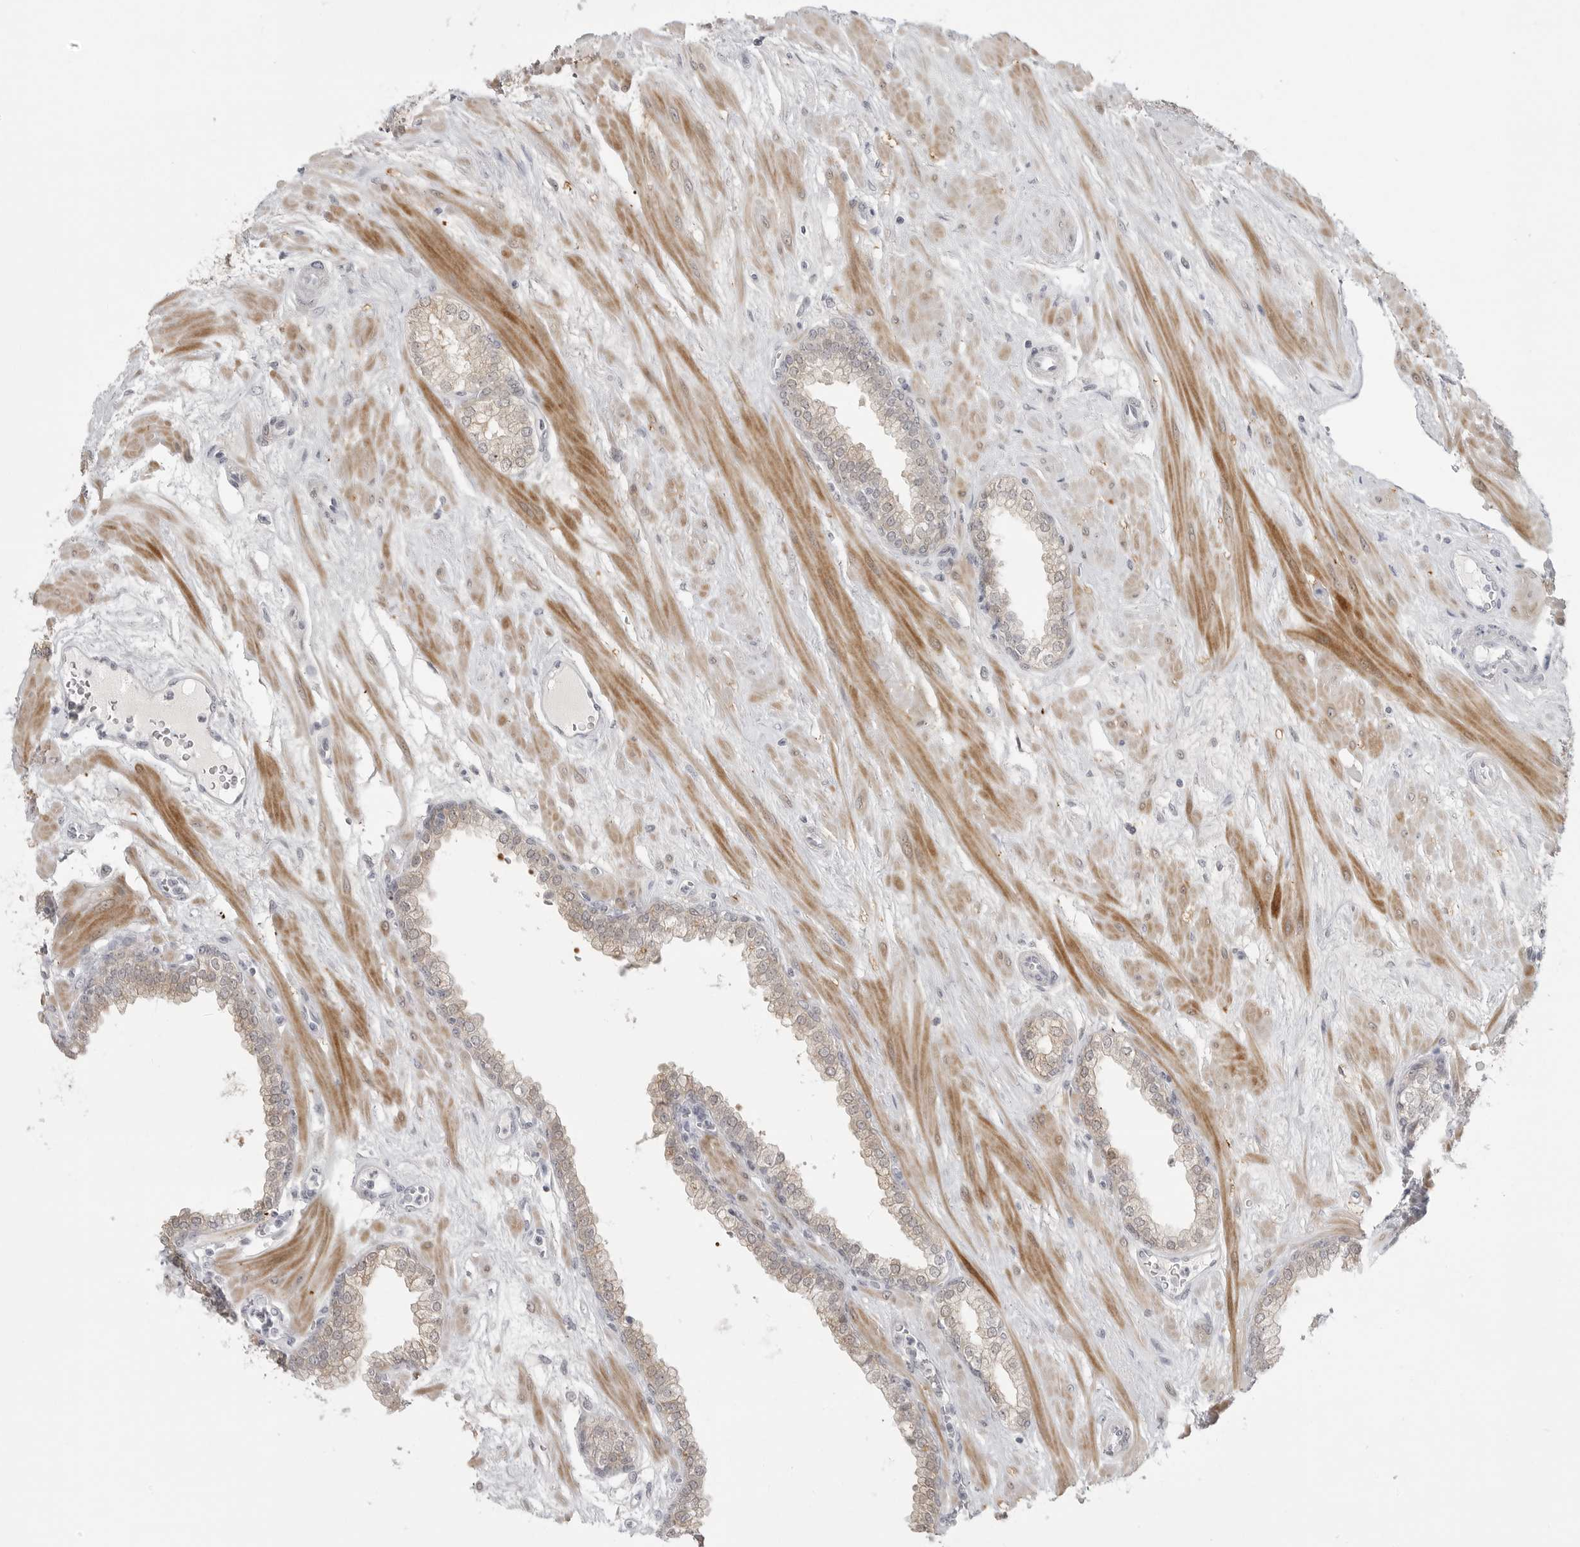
{"staining": {"intensity": "weak", "quantity": ">75%", "location": "cytoplasmic/membranous"}, "tissue": "prostate", "cell_type": "Glandular cells", "image_type": "normal", "snomed": [{"axis": "morphology", "description": "Normal tissue, NOS"}, {"axis": "morphology", "description": "Urothelial carcinoma, Low grade"}, {"axis": "topography", "description": "Urinary bladder"}, {"axis": "topography", "description": "Prostate"}], "caption": "Immunohistochemistry (DAB (3,3'-diaminobenzidine)) staining of benign prostate reveals weak cytoplasmic/membranous protein positivity in approximately >75% of glandular cells. The protein of interest is stained brown, and the nuclei are stained in blue (DAB IHC with brightfield microscopy, high magnification).", "gene": "TCTN3", "patient": {"sex": "male", "age": 60}}